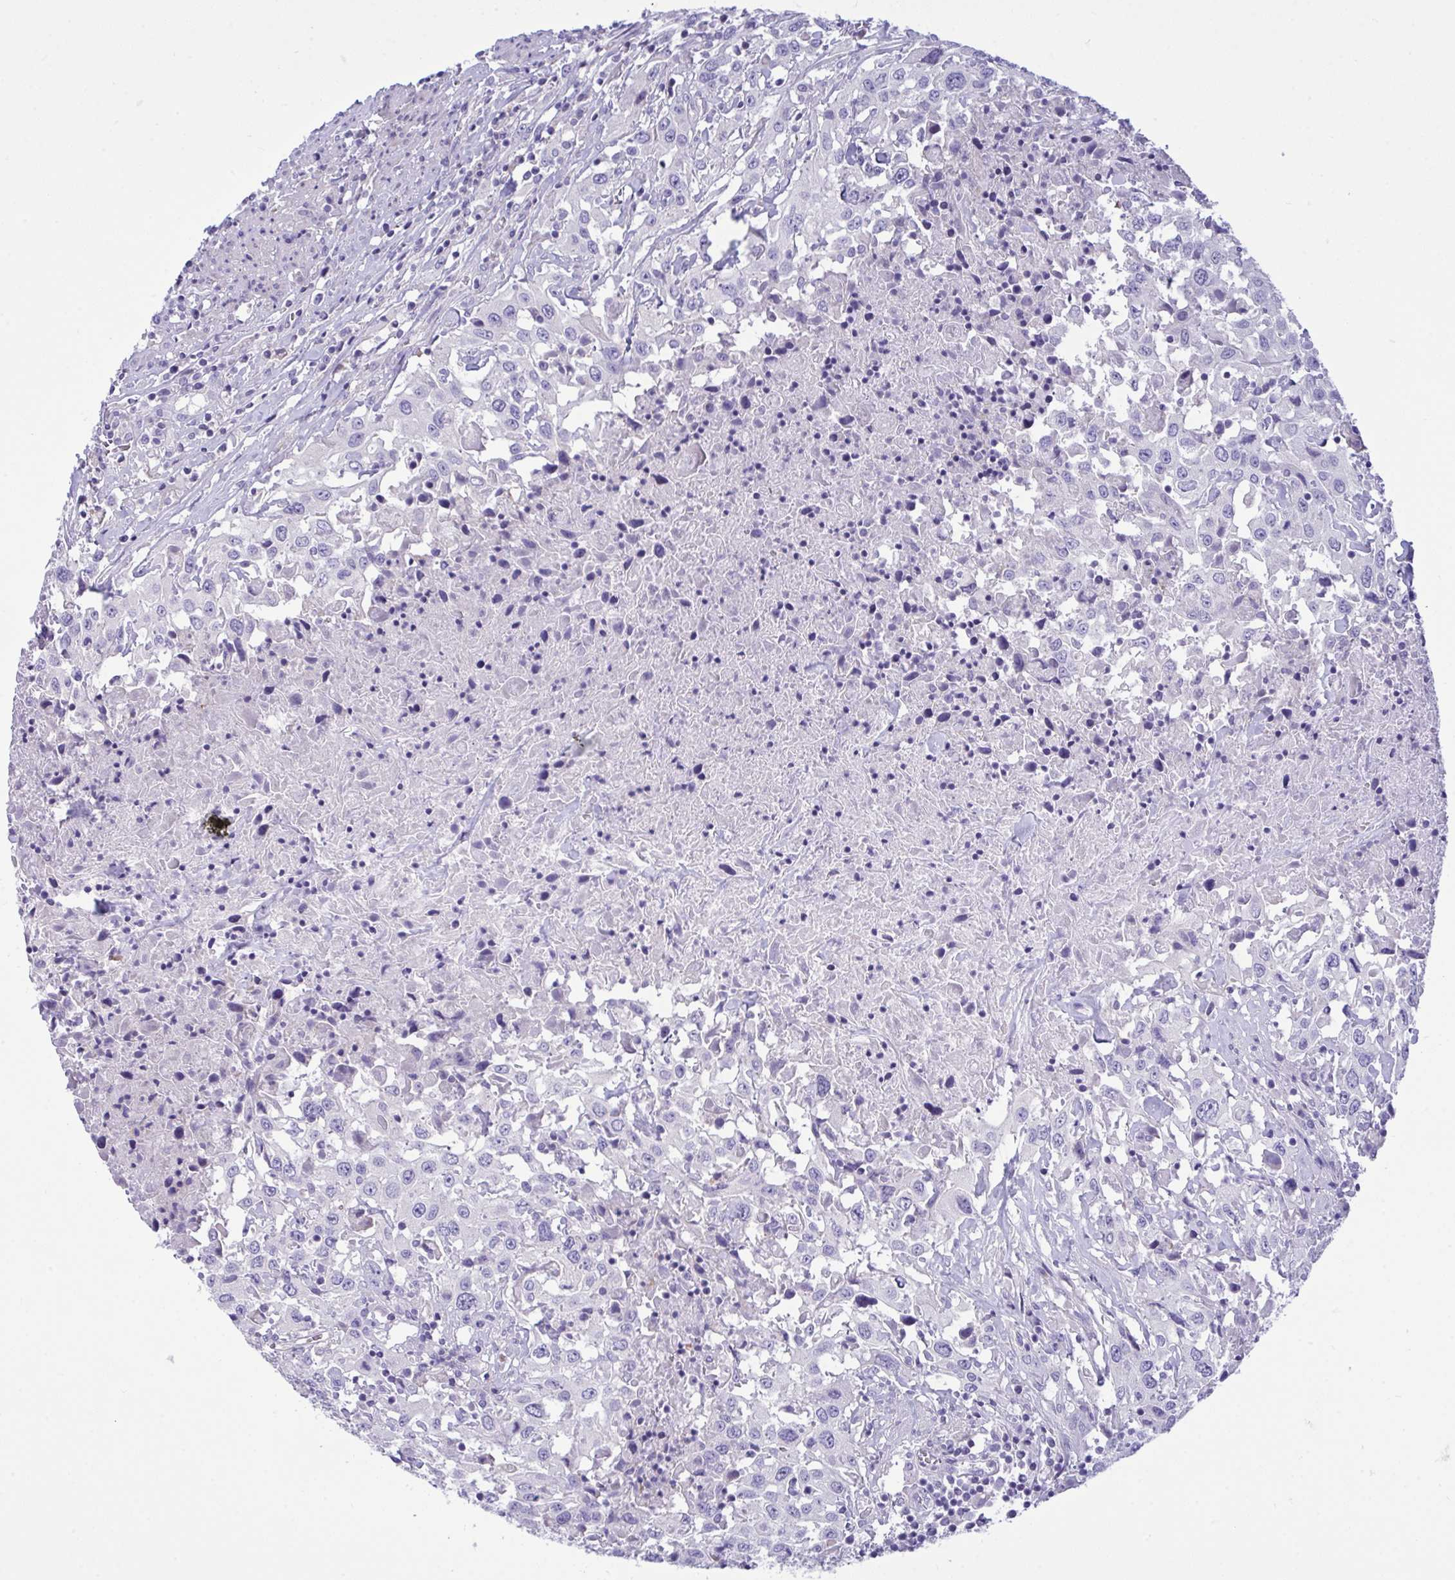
{"staining": {"intensity": "negative", "quantity": "none", "location": "none"}, "tissue": "urothelial cancer", "cell_type": "Tumor cells", "image_type": "cancer", "snomed": [{"axis": "morphology", "description": "Urothelial carcinoma, High grade"}, {"axis": "topography", "description": "Urinary bladder"}], "caption": "Urothelial cancer stained for a protein using immunohistochemistry exhibits no expression tumor cells.", "gene": "WDR97", "patient": {"sex": "male", "age": 61}}